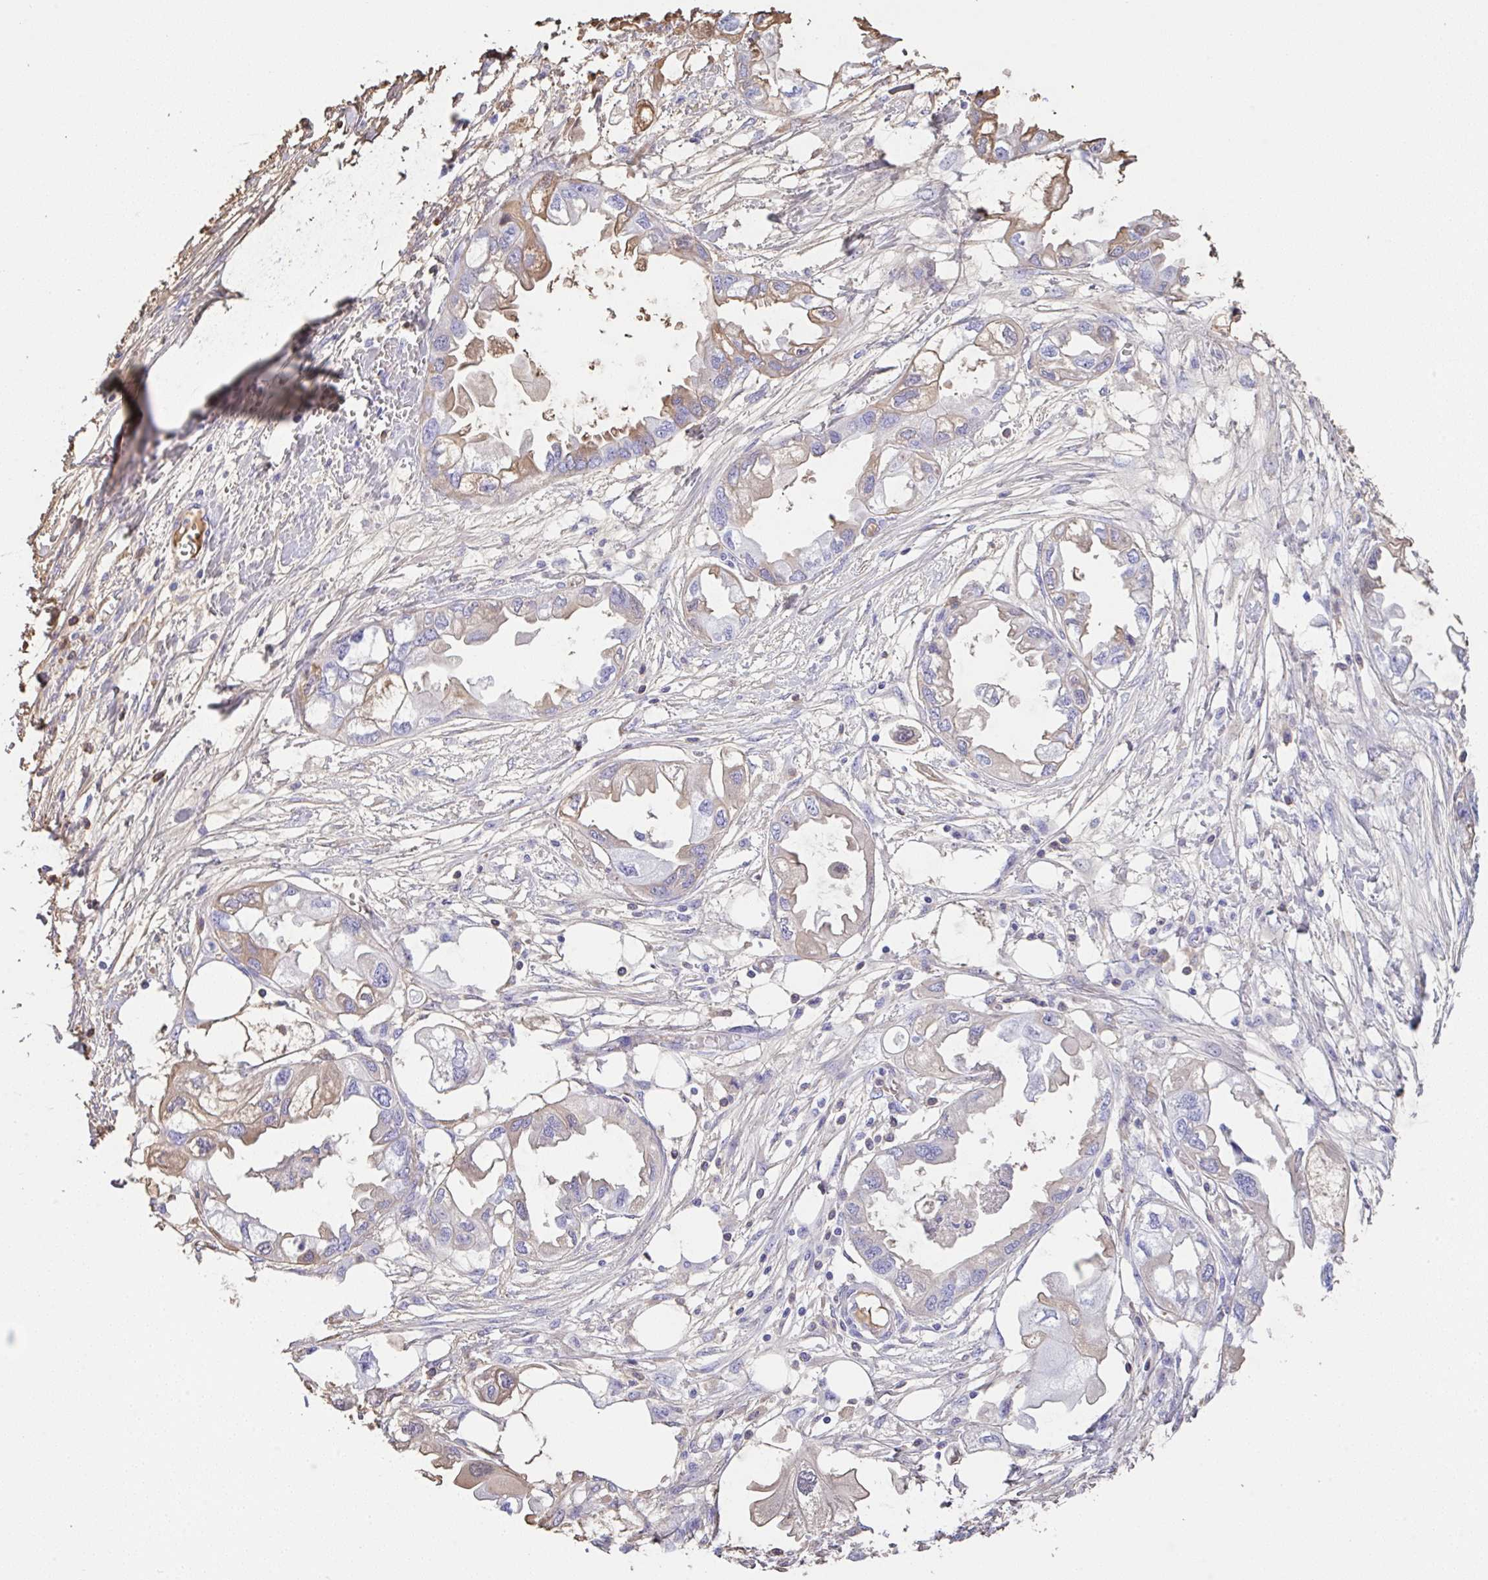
{"staining": {"intensity": "moderate", "quantity": "25%-75%", "location": "cytoplasmic/membranous"}, "tissue": "endometrial cancer", "cell_type": "Tumor cells", "image_type": "cancer", "snomed": [{"axis": "morphology", "description": "Adenocarcinoma, NOS"}, {"axis": "morphology", "description": "Adenocarcinoma, metastatic, NOS"}, {"axis": "topography", "description": "Adipose tissue"}, {"axis": "topography", "description": "Endometrium"}], "caption": "IHC histopathology image of human endometrial cancer stained for a protein (brown), which shows medium levels of moderate cytoplasmic/membranous staining in approximately 25%-75% of tumor cells.", "gene": "HOXC12", "patient": {"sex": "female", "age": 67}}